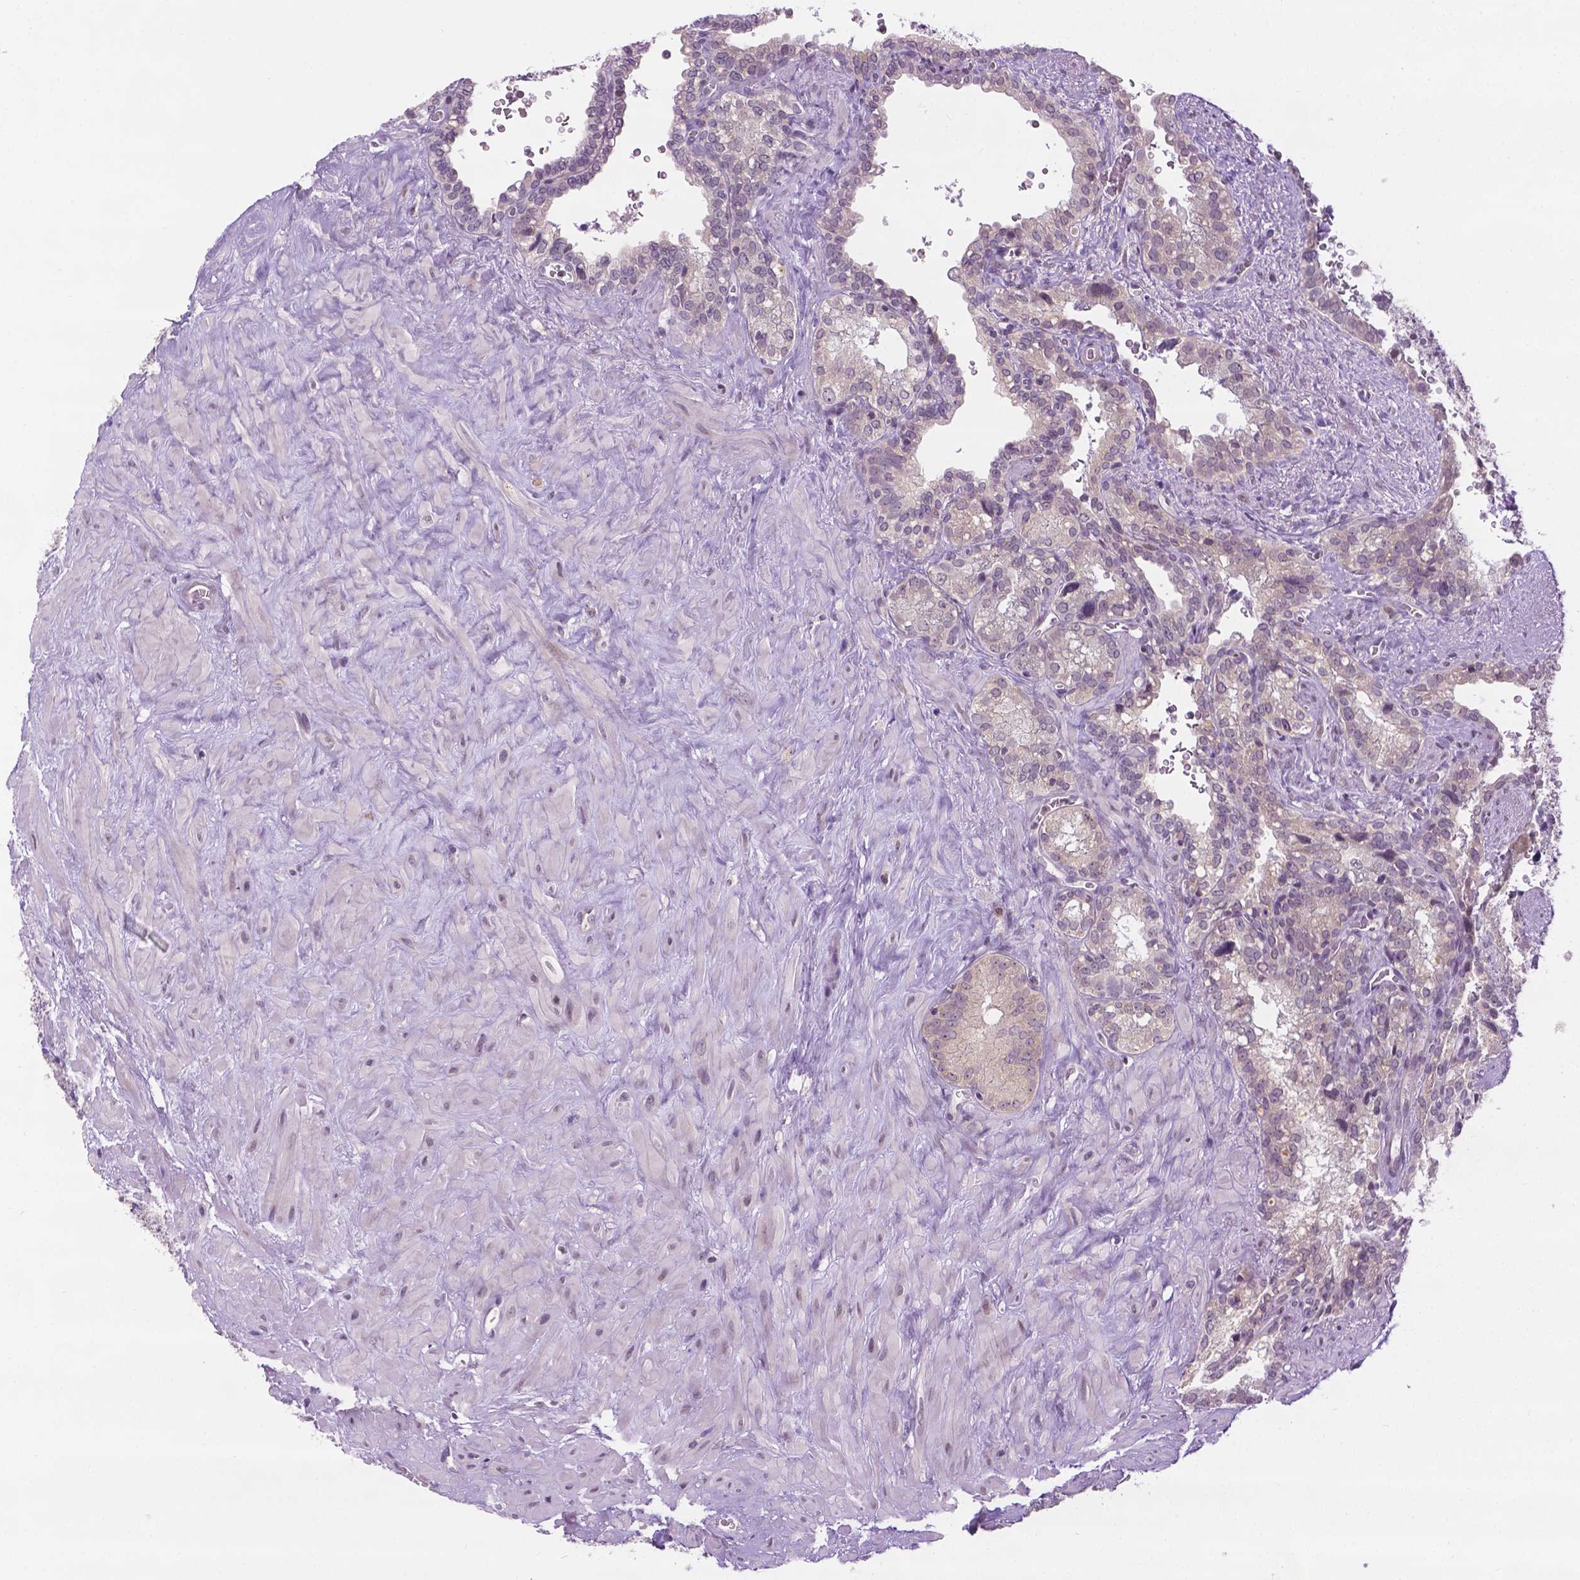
{"staining": {"intensity": "weak", "quantity": "<25%", "location": "cytoplasmic/membranous"}, "tissue": "seminal vesicle", "cell_type": "Glandular cells", "image_type": "normal", "snomed": [{"axis": "morphology", "description": "Normal tissue, NOS"}, {"axis": "topography", "description": "Prostate"}, {"axis": "topography", "description": "Seminal veicle"}], "caption": "Immunohistochemistry of normal human seminal vesicle reveals no positivity in glandular cells.", "gene": "DENND4A", "patient": {"sex": "male", "age": 71}}